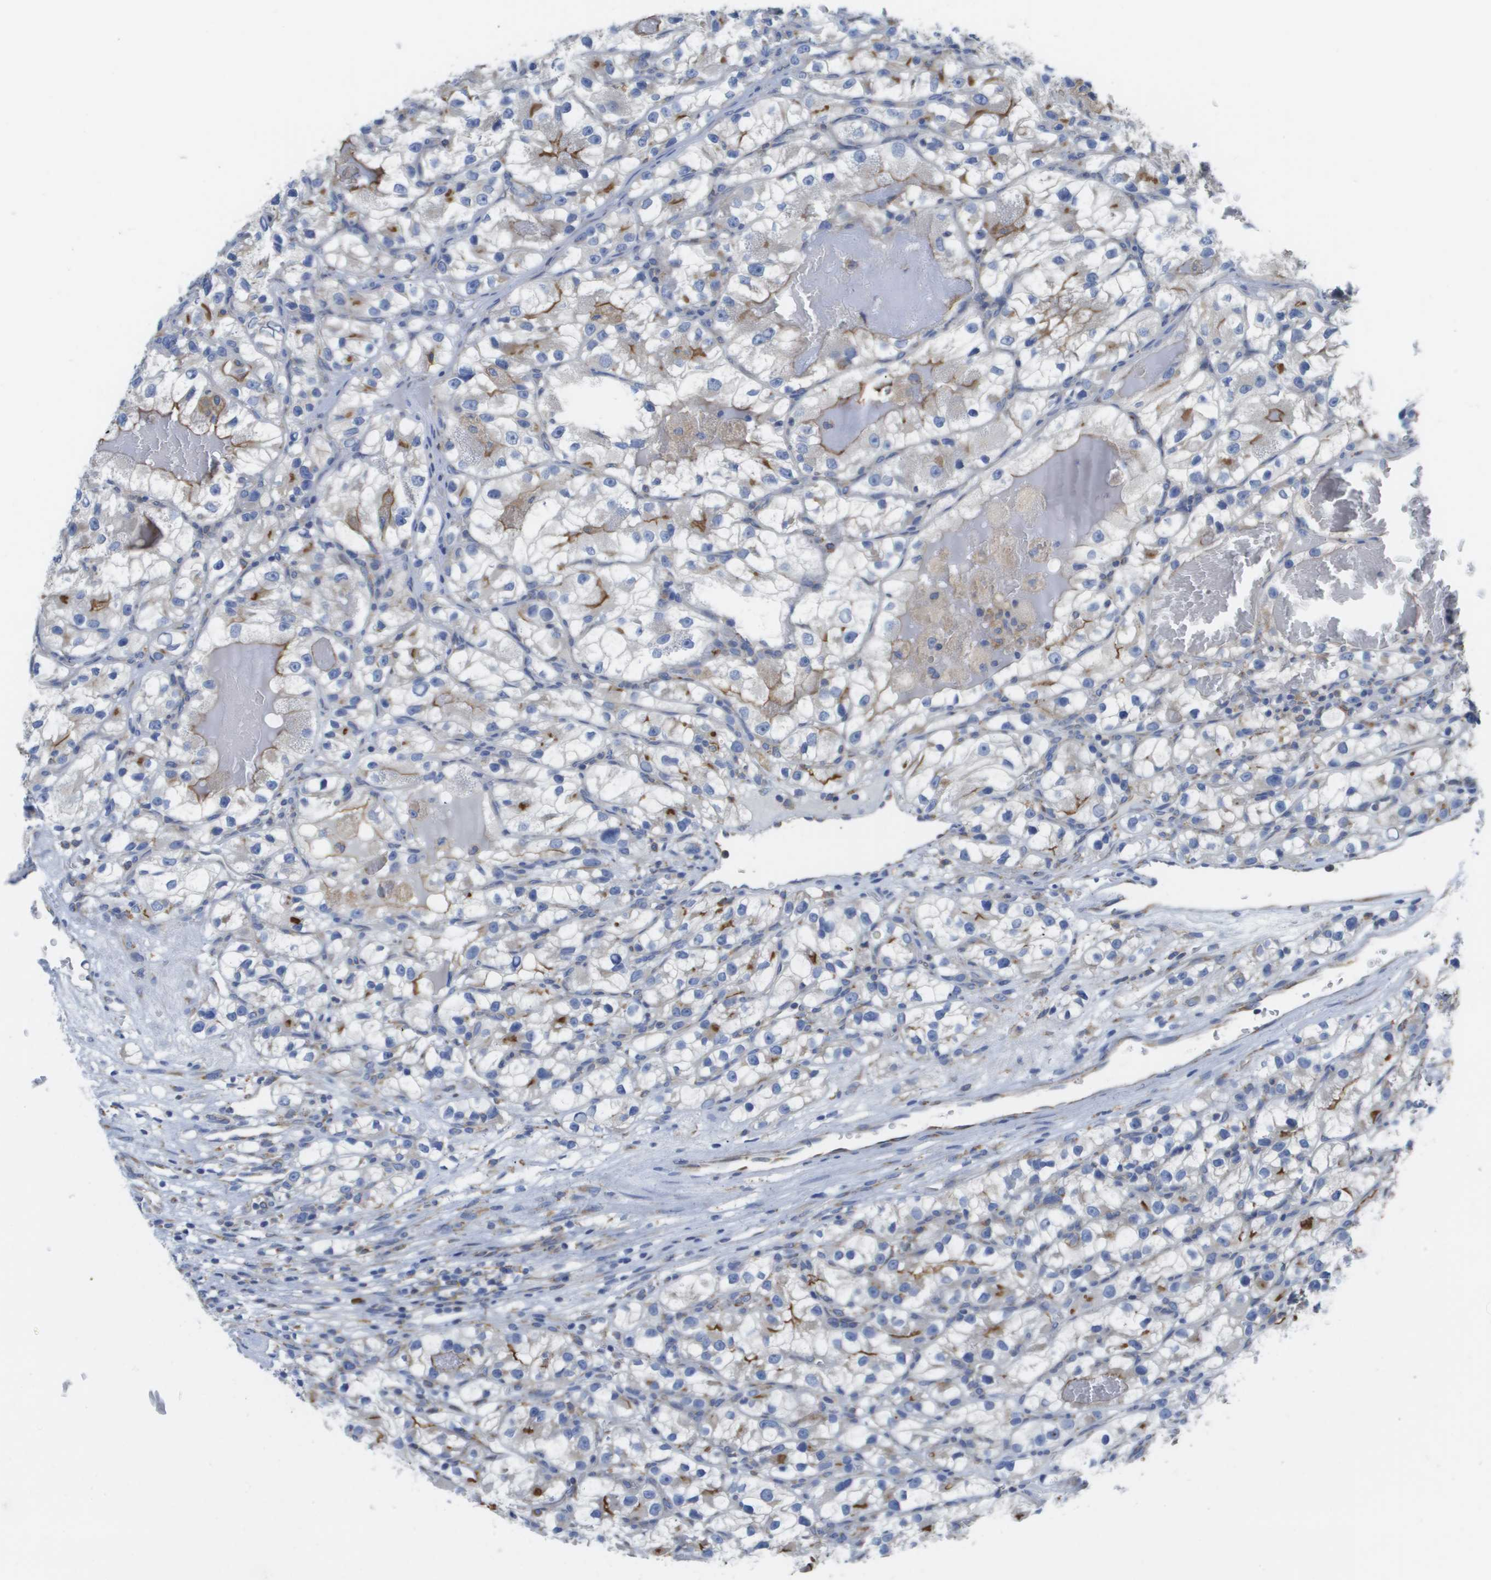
{"staining": {"intensity": "moderate", "quantity": "<25%", "location": "cytoplasmic/membranous"}, "tissue": "renal cancer", "cell_type": "Tumor cells", "image_type": "cancer", "snomed": [{"axis": "morphology", "description": "Adenocarcinoma, NOS"}, {"axis": "topography", "description": "Kidney"}], "caption": "A brown stain shows moderate cytoplasmic/membranous staining of a protein in human renal adenocarcinoma tumor cells. The staining is performed using DAB brown chromogen to label protein expression. The nuclei are counter-stained blue using hematoxylin.", "gene": "SDR42E1", "patient": {"sex": "female", "age": 57}}